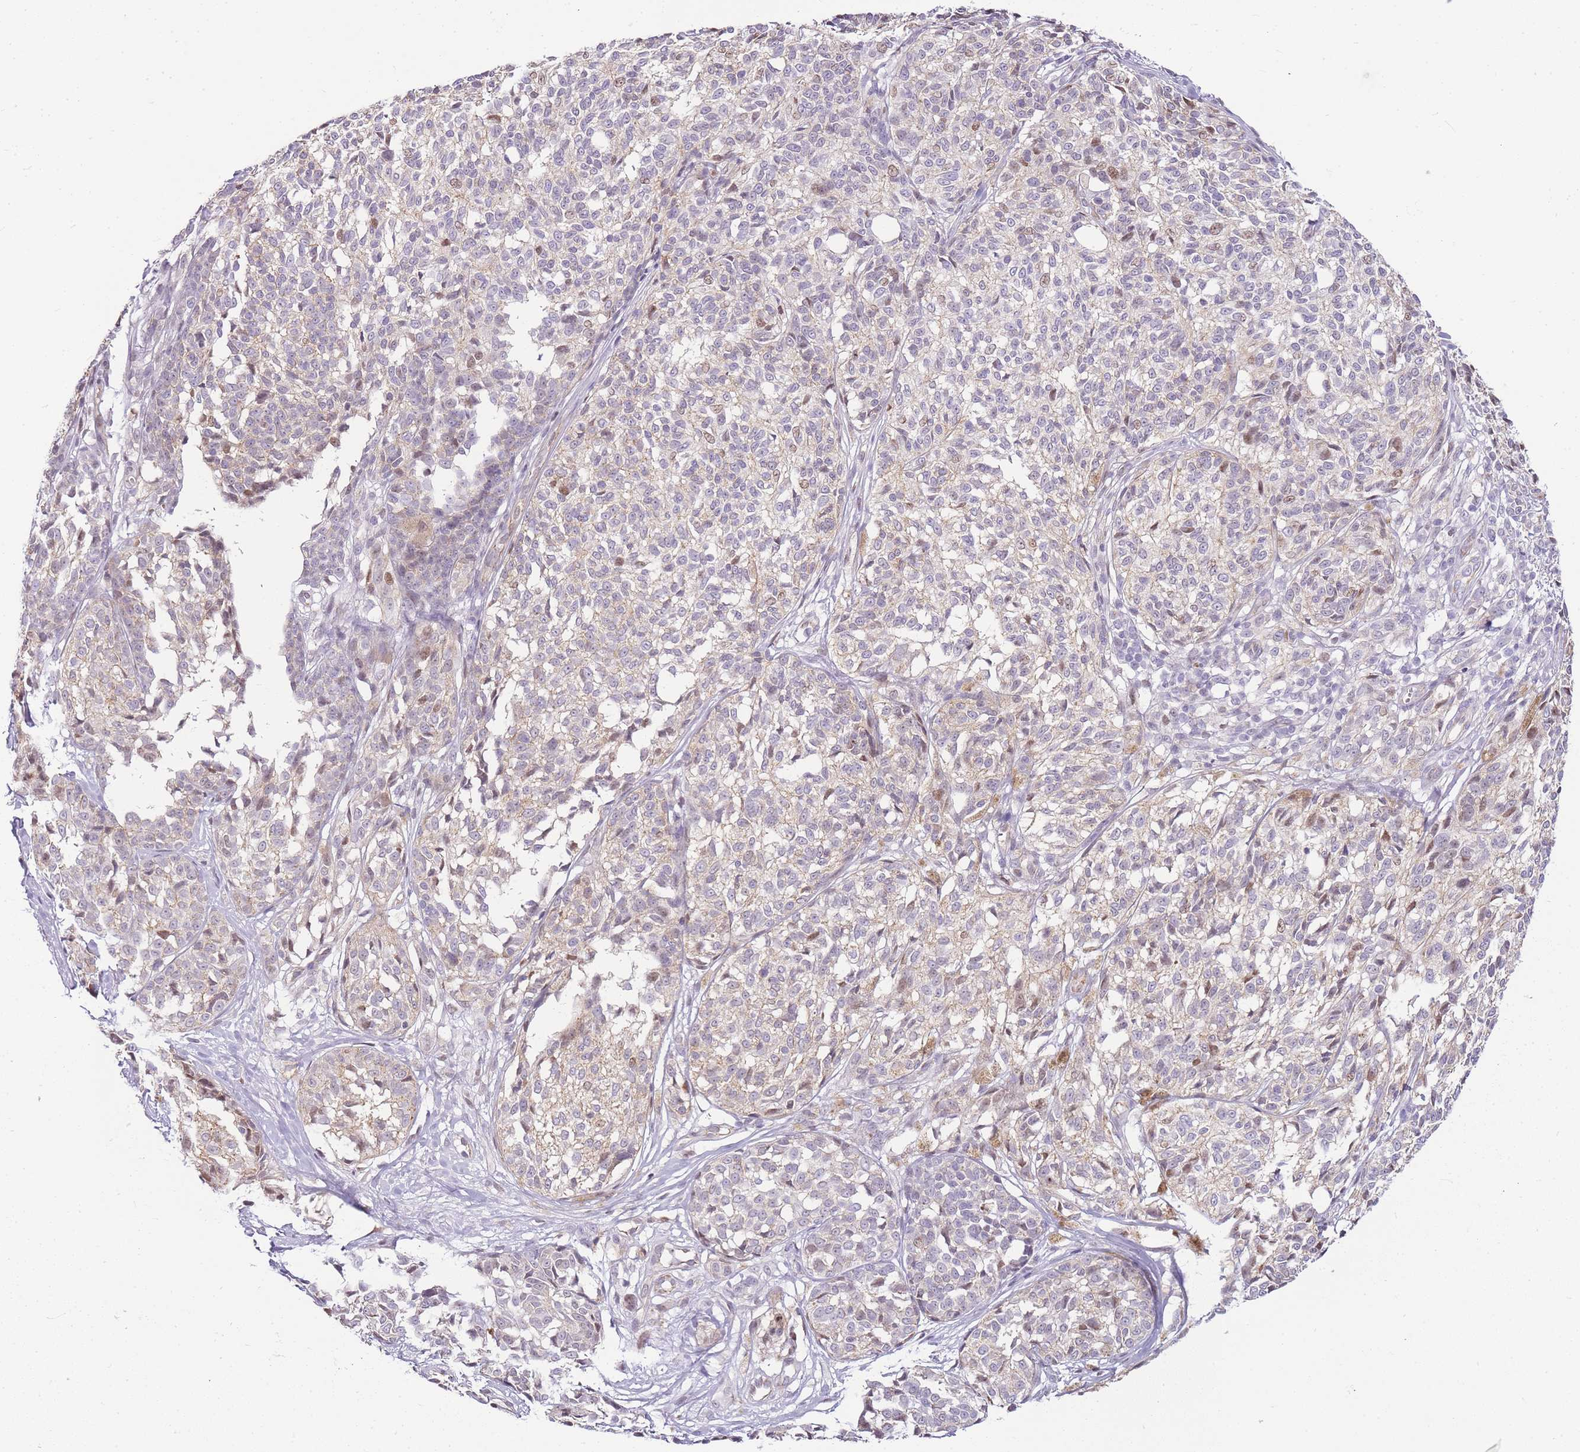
{"staining": {"intensity": "weak", "quantity": "<25%", "location": "cytoplasmic/membranous,nuclear"}, "tissue": "melanoma", "cell_type": "Tumor cells", "image_type": "cancer", "snomed": [{"axis": "morphology", "description": "Malignant melanoma, NOS"}, {"axis": "topography", "description": "Skin of upper extremity"}], "caption": "Tumor cells show no significant protein staining in melanoma.", "gene": "CLBA1", "patient": {"sex": "male", "age": 40}}